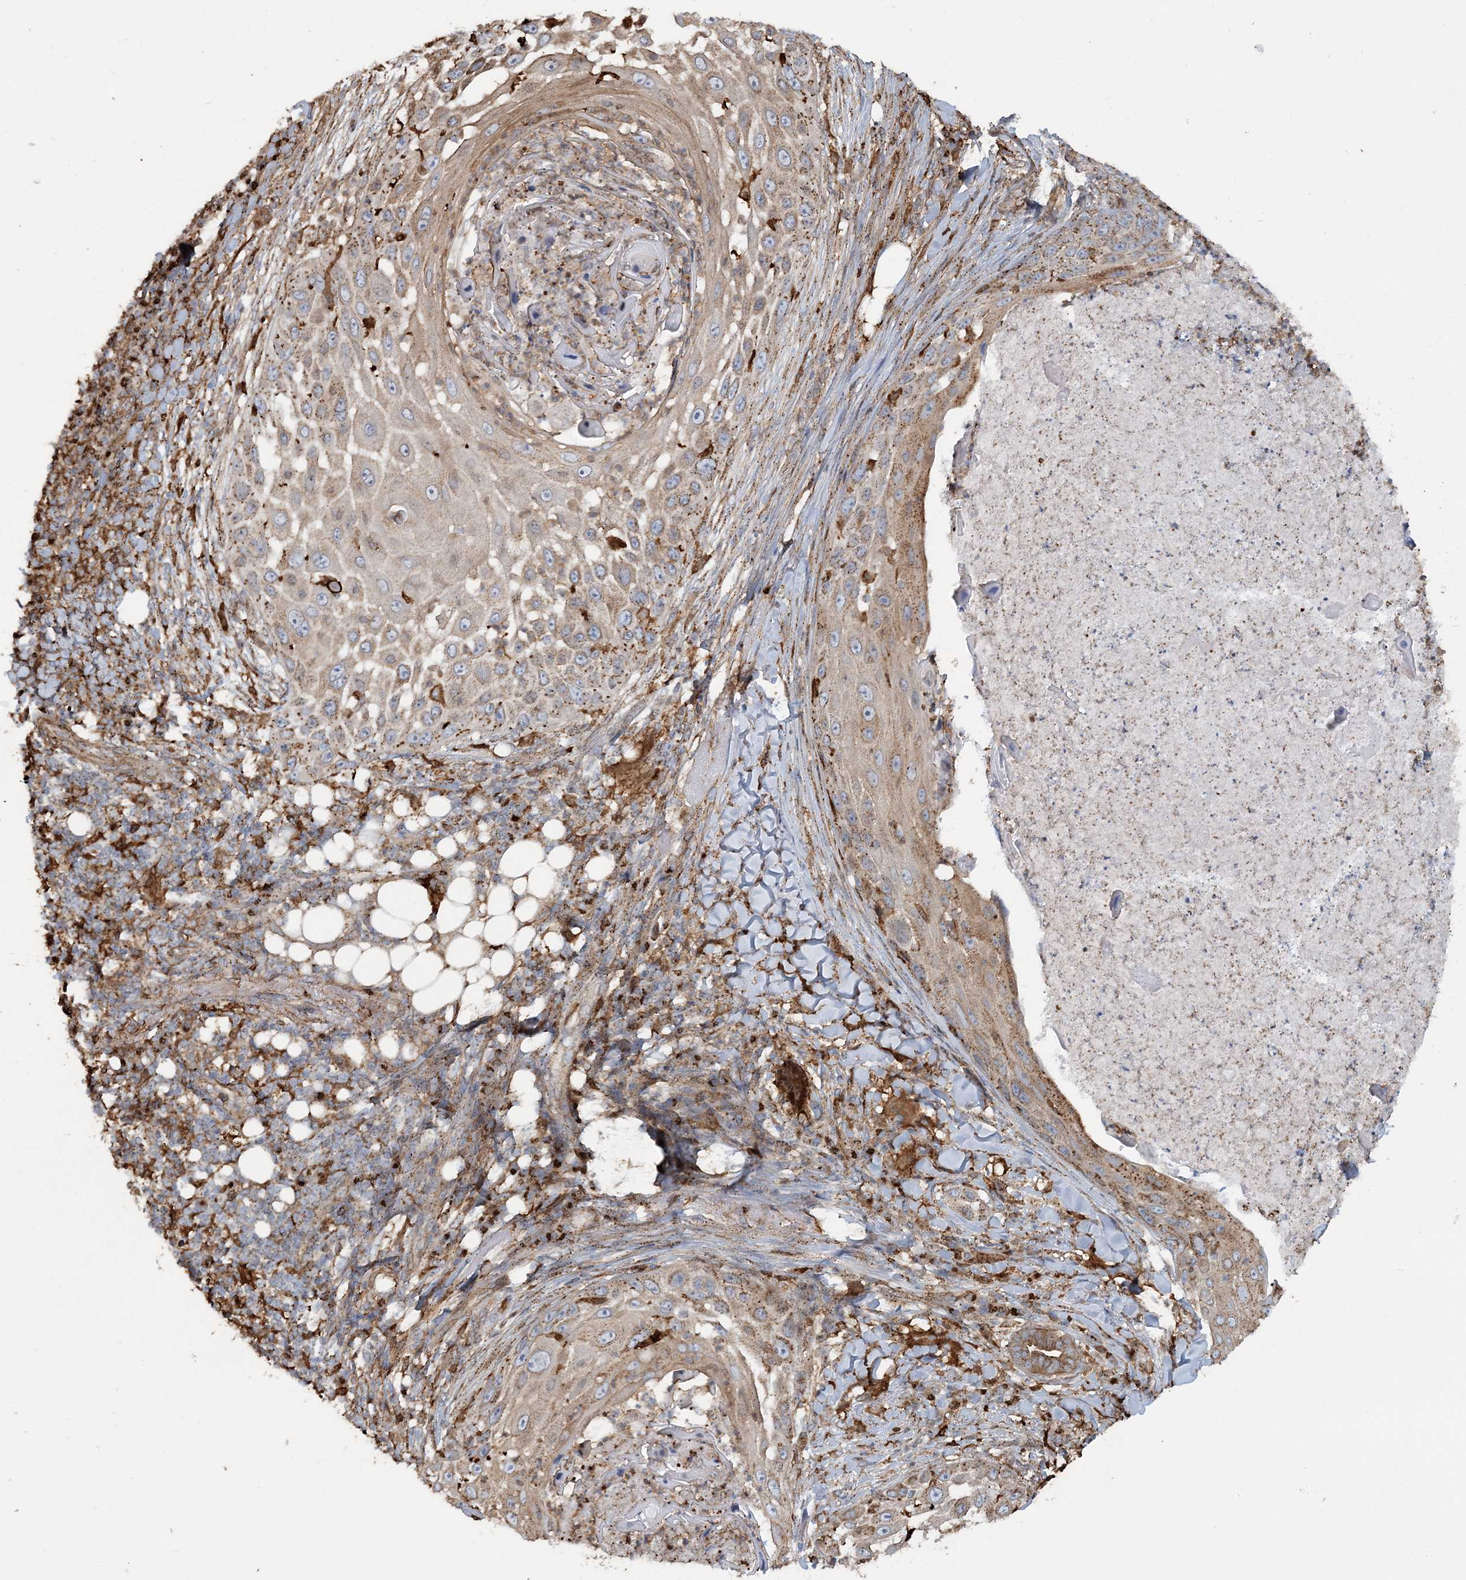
{"staining": {"intensity": "weak", "quantity": ">75%", "location": "cytoplasmic/membranous"}, "tissue": "skin cancer", "cell_type": "Tumor cells", "image_type": "cancer", "snomed": [{"axis": "morphology", "description": "Squamous cell carcinoma, NOS"}, {"axis": "topography", "description": "Skin"}], "caption": "Skin cancer (squamous cell carcinoma) tissue demonstrates weak cytoplasmic/membranous positivity in approximately >75% of tumor cells, visualized by immunohistochemistry.", "gene": "TRAF3IP2", "patient": {"sex": "female", "age": 44}}